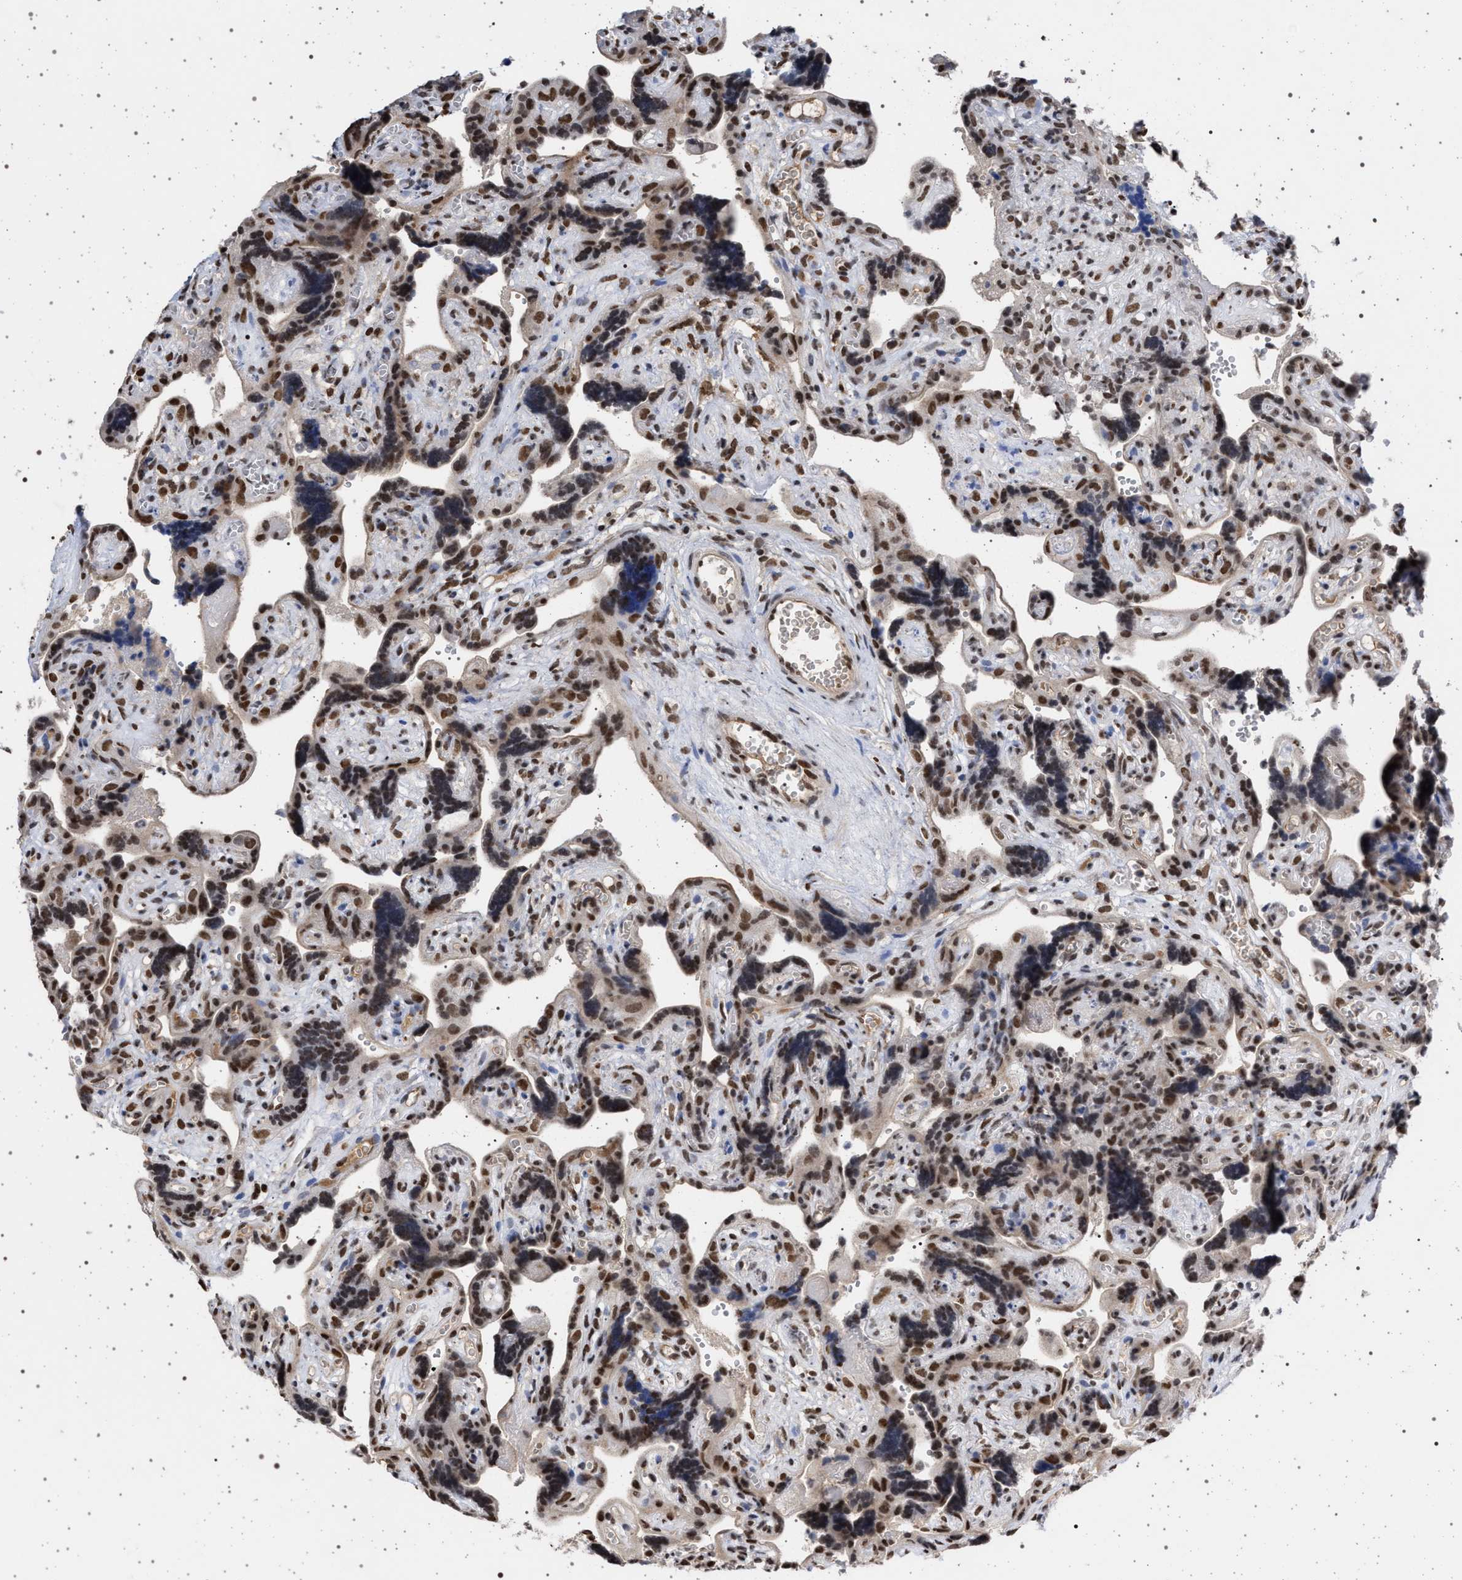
{"staining": {"intensity": "strong", "quantity": ">75%", "location": "nuclear"}, "tissue": "placenta", "cell_type": "Decidual cells", "image_type": "normal", "snomed": [{"axis": "morphology", "description": "Normal tissue, NOS"}, {"axis": "topography", "description": "Placenta"}], "caption": "Placenta stained with a brown dye exhibits strong nuclear positive staining in about >75% of decidual cells.", "gene": "PHF12", "patient": {"sex": "female", "age": 30}}